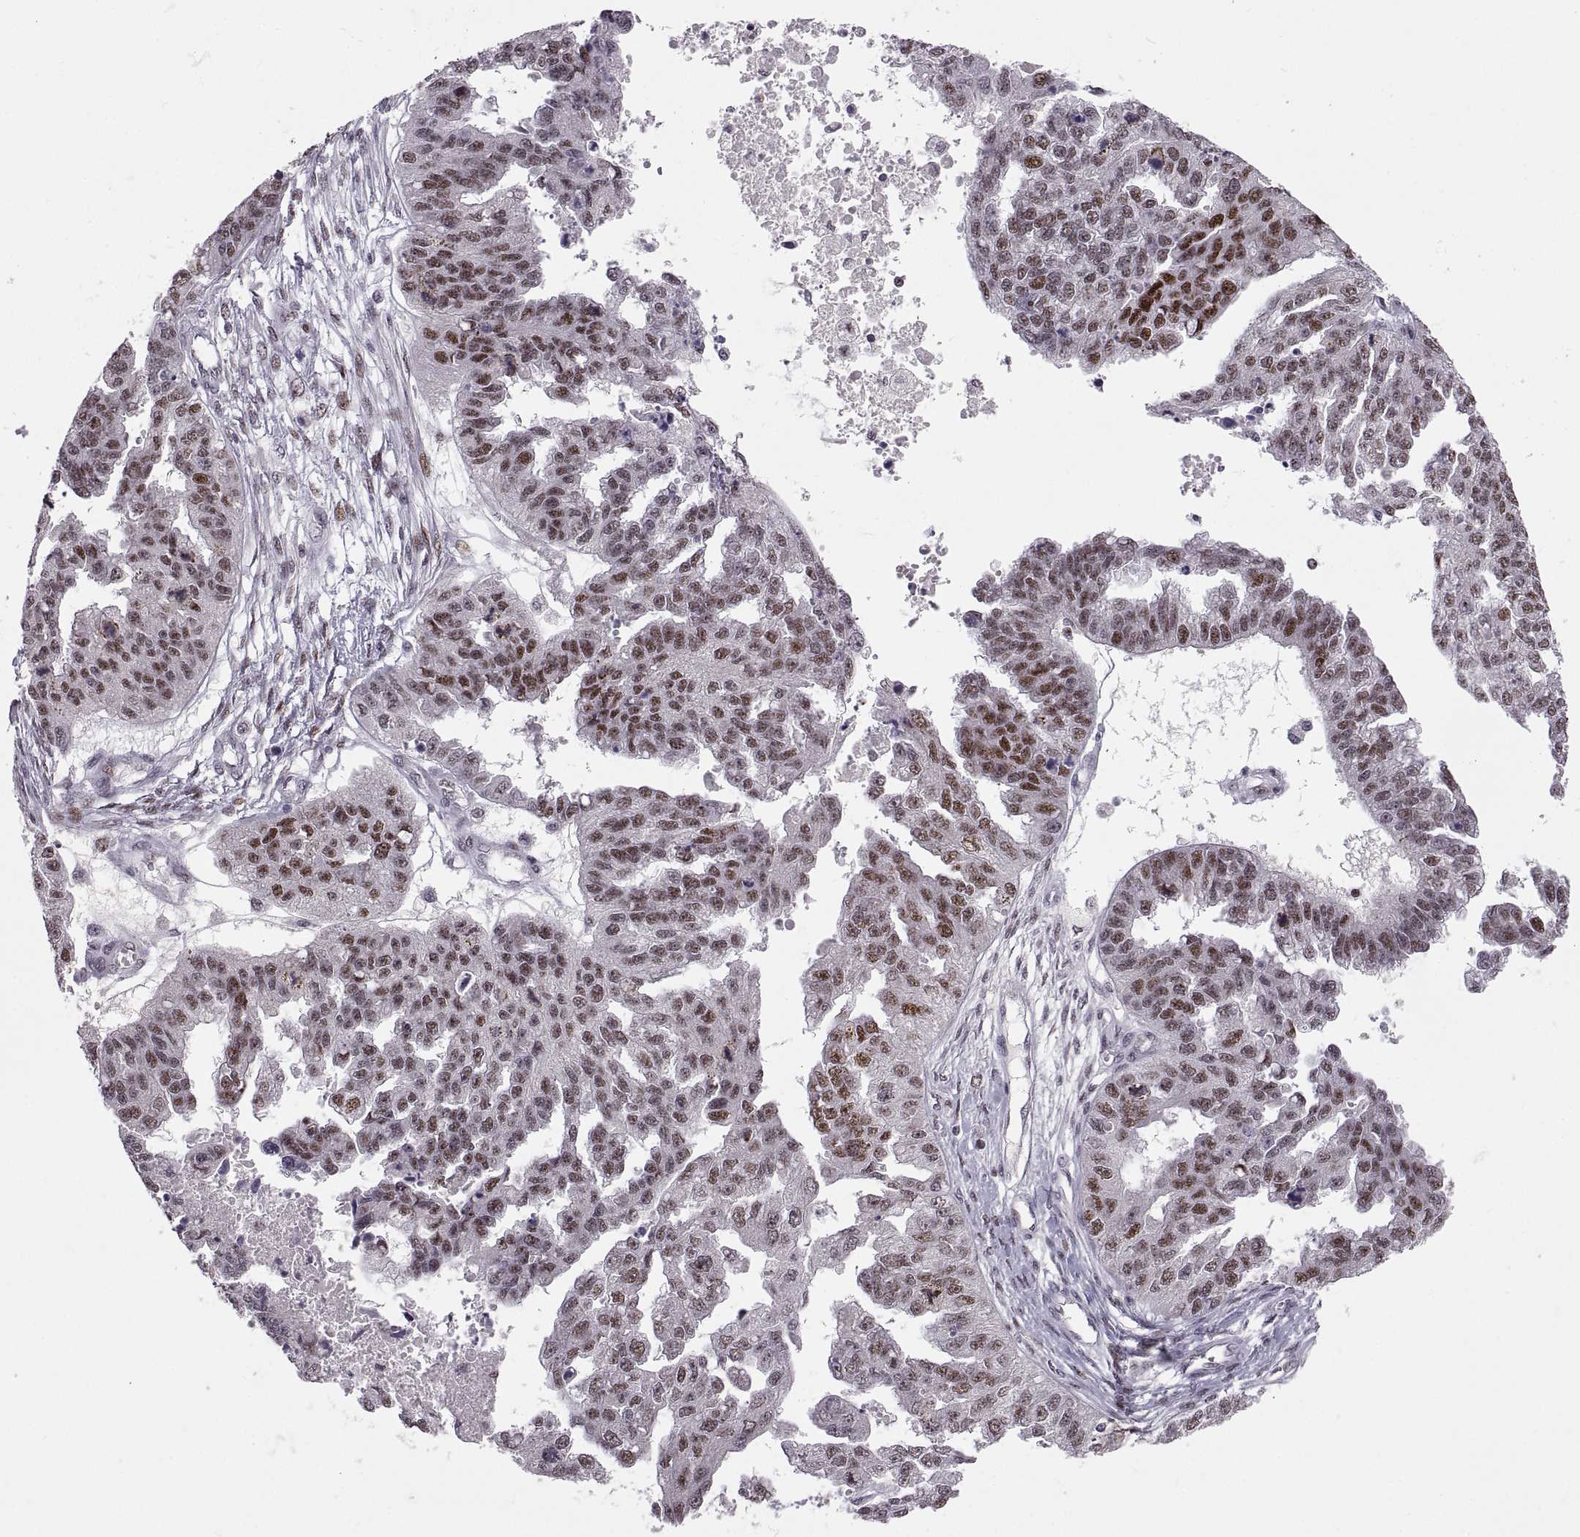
{"staining": {"intensity": "strong", "quantity": "25%-75%", "location": "nuclear"}, "tissue": "ovarian cancer", "cell_type": "Tumor cells", "image_type": "cancer", "snomed": [{"axis": "morphology", "description": "Cystadenocarcinoma, serous, NOS"}, {"axis": "topography", "description": "Ovary"}], "caption": "Serous cystadenocarcinoma (ovarian) stained for a protein demonstrates strong nuclear positivity in tumor cells. The staining is performed using DAB (3,3'-diaminobenzidine) brown chromogen to label protein expression. The nuclei are counter-stained blue using hematoxylin.", "gene": "SNAI1", "patient": {"sex": "female", "age": 58}}